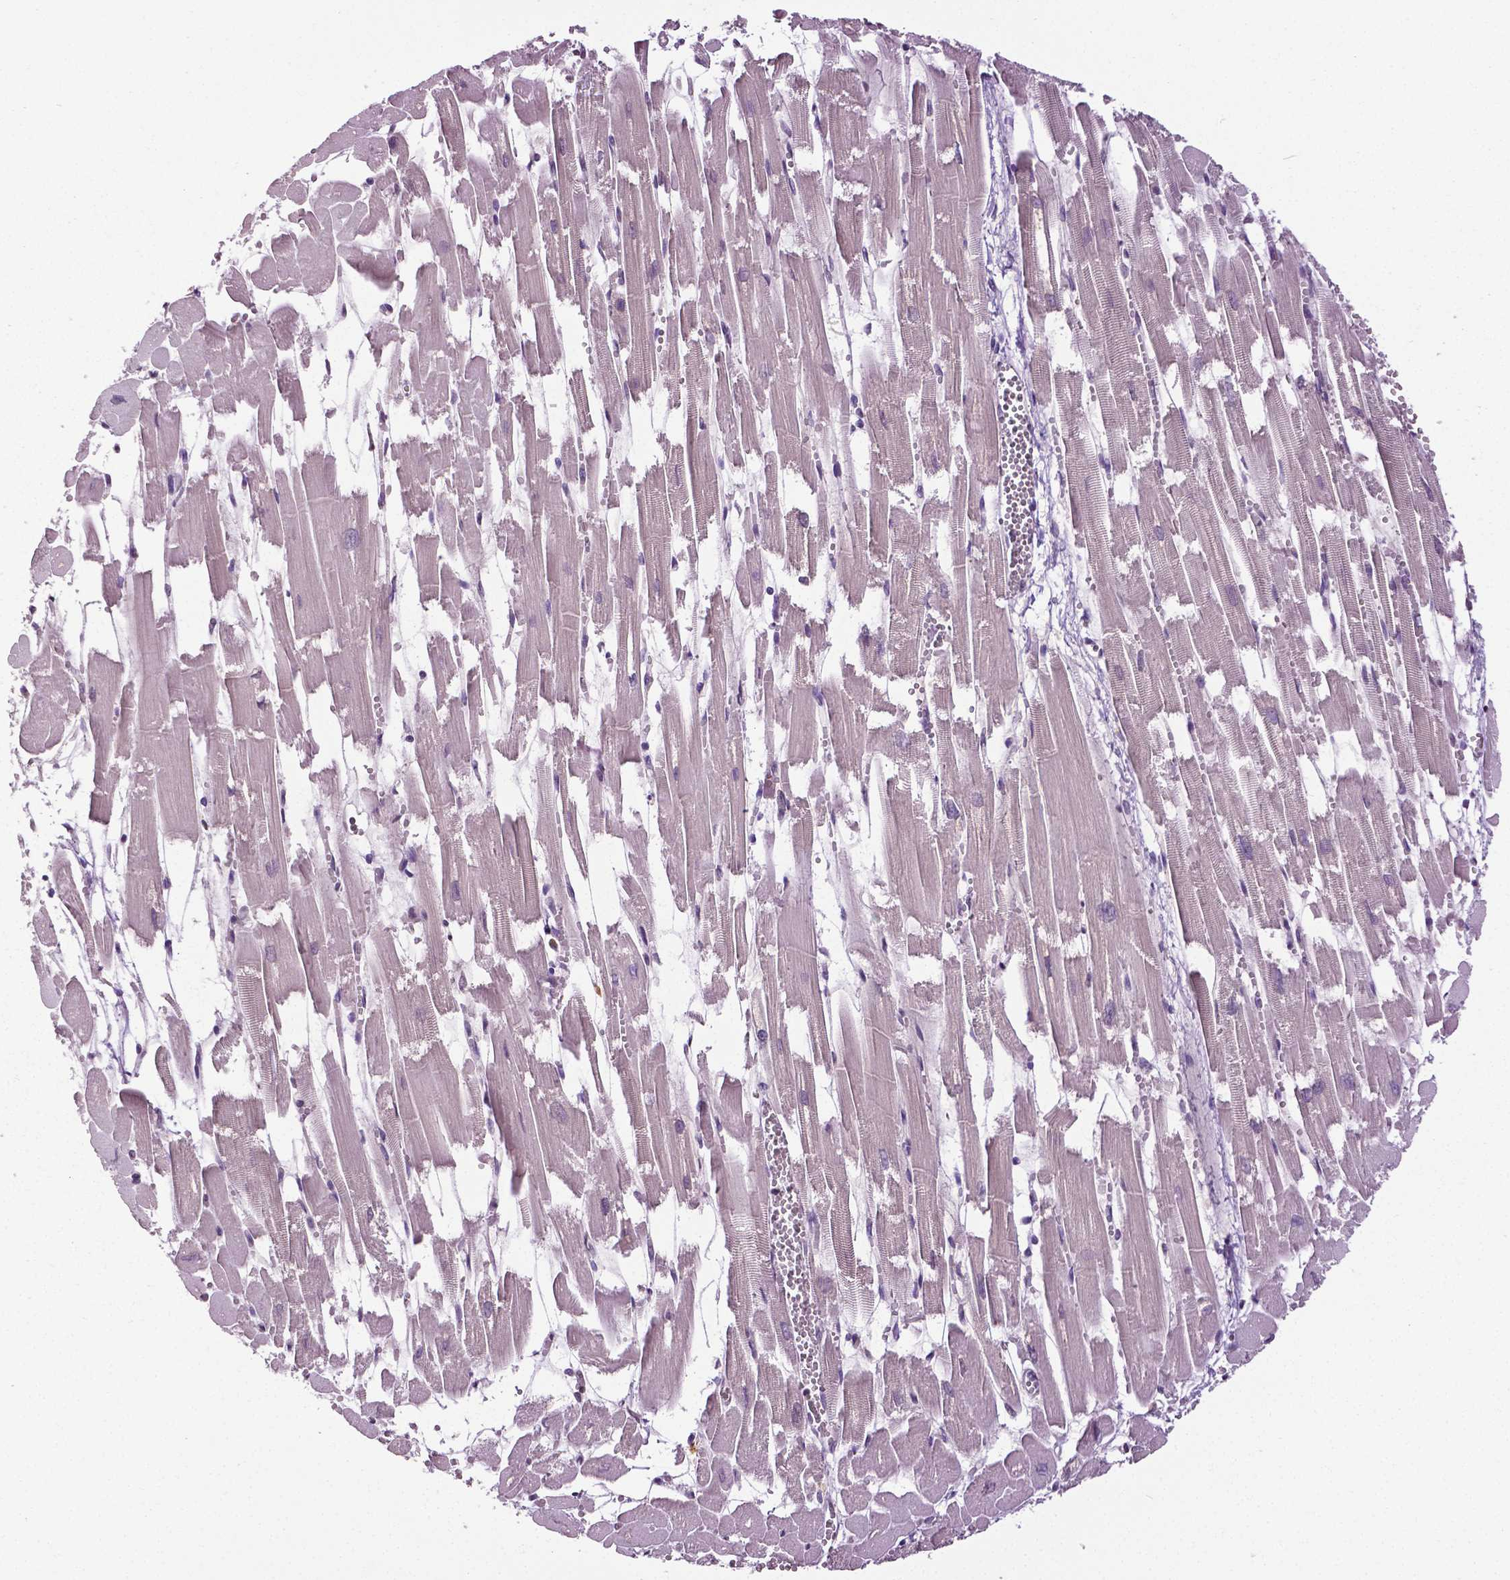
{"staining": {"intensity": "moderate", "quantity": "25%-75%", "location": "nuclear"}, "tissue": "heart muscle", "cell_type": "Cardiomyocytes", "image_type": "normal", "snomed": [{"axis": "morphology", "description": "Normal tissue, NOS"}, {"axis": "topography", "description": "Heart"}], "caption": "Protein expression analysis of benign human heart muscle reveals moderate nuclear positivity in about 25%-75% of cardiomyocytes.", "gene": "DLX5", "patient": {"sex": "female", "age": 52}}